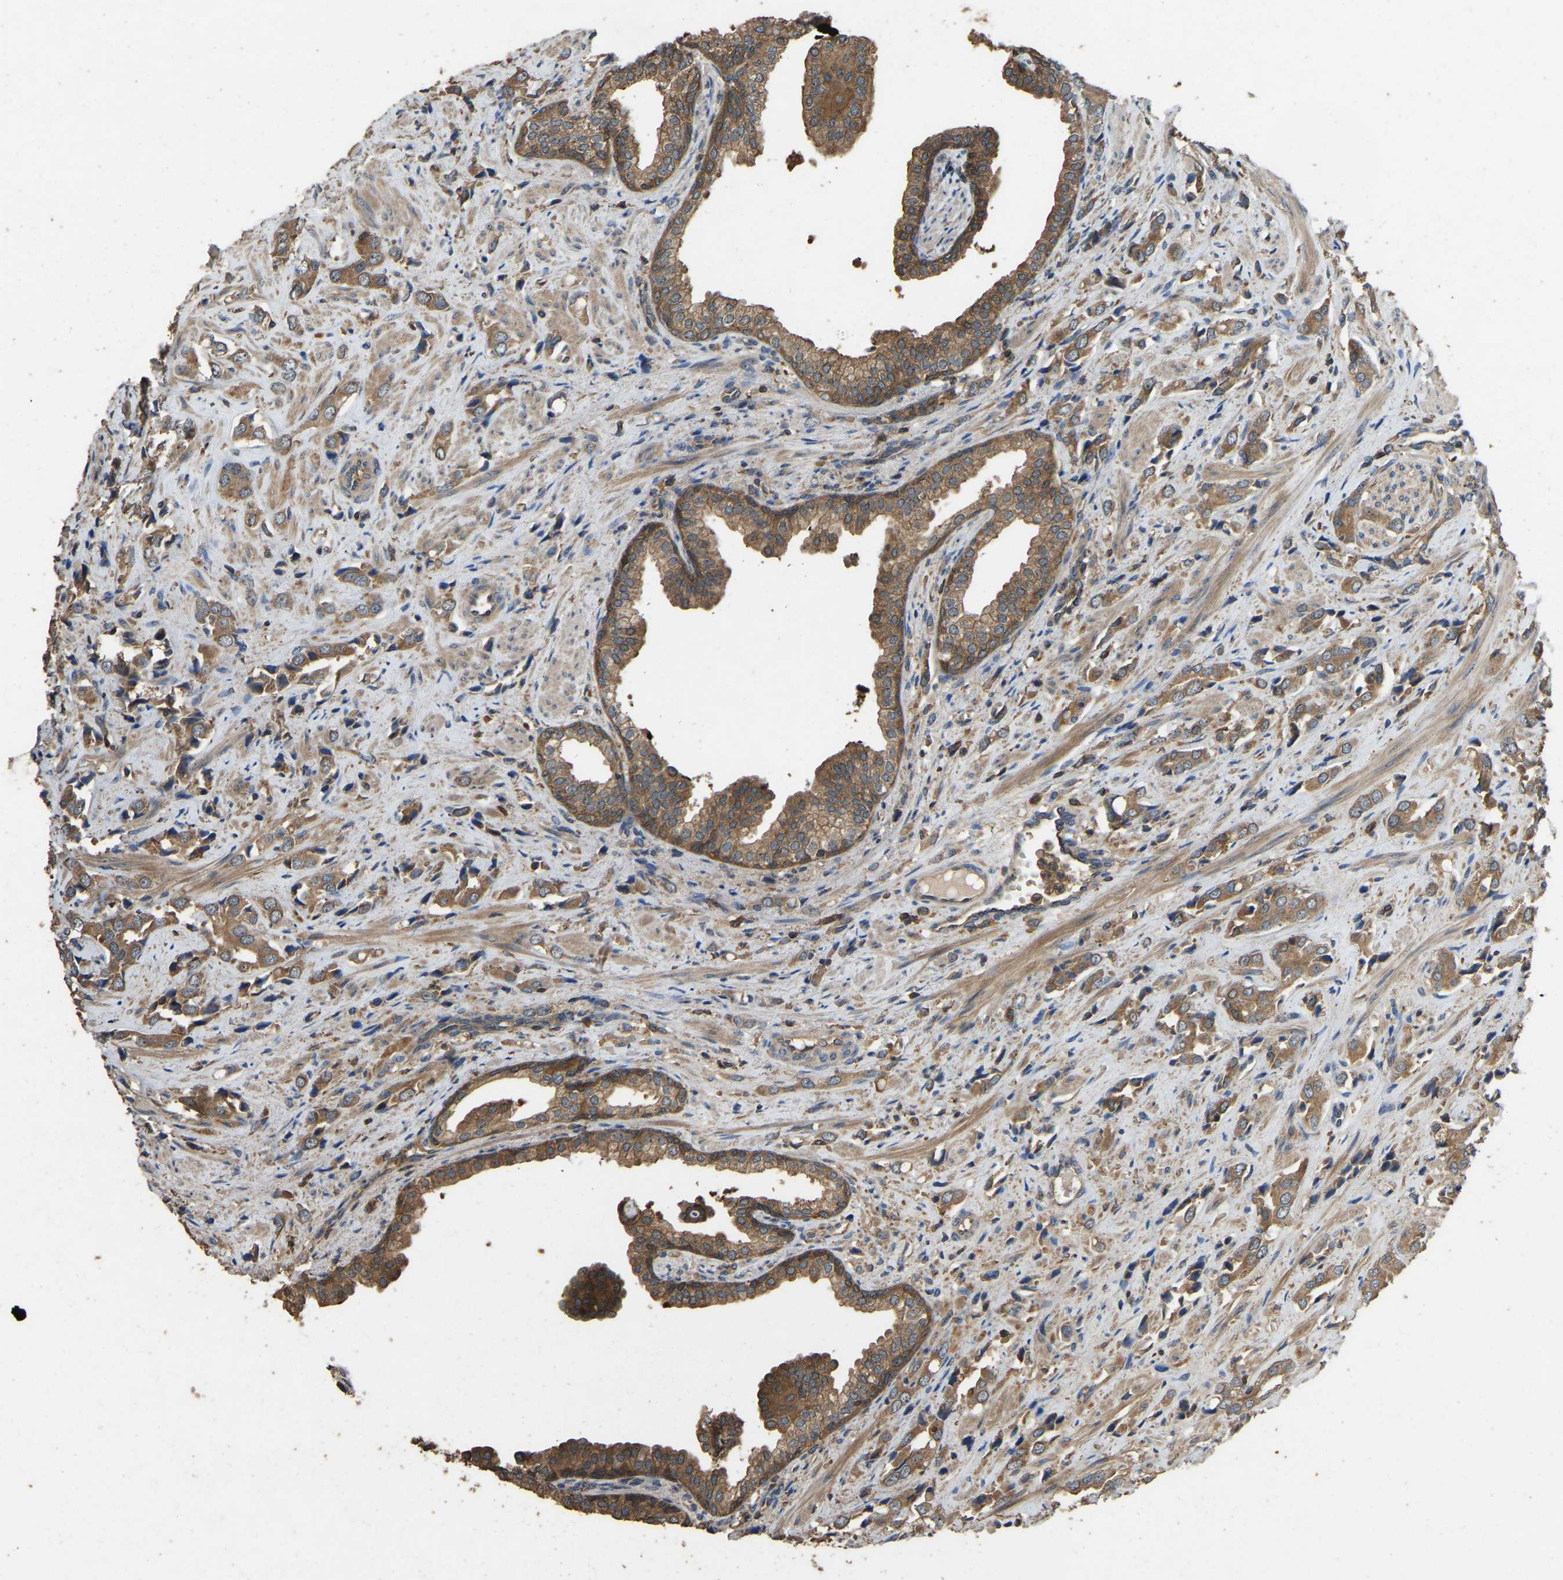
{"staining": {"intensity": "moderate", "quantity": ">75%", "location": "cytoplasmic/membranous"}, "tissue": "prostate cancer", "cell_type": "Tumor cells", "image_type": "cancer", "snomed": [{"axis": "morphology", "description": "Adenocarcinoma, High grade"}, {"axis": "topography", "description": "Prostate"}], "caption": "IHC (DAB) staining of prostate high-grade adenocarcinoma demonstrates moderate cytoplasmic/membranous protein expression in about >75% of tumor cells. (DAB IHC with brightfield microscopy, high magnification).", "gene": "FHIT", "patient": {"sex": "male", "age": 52}}